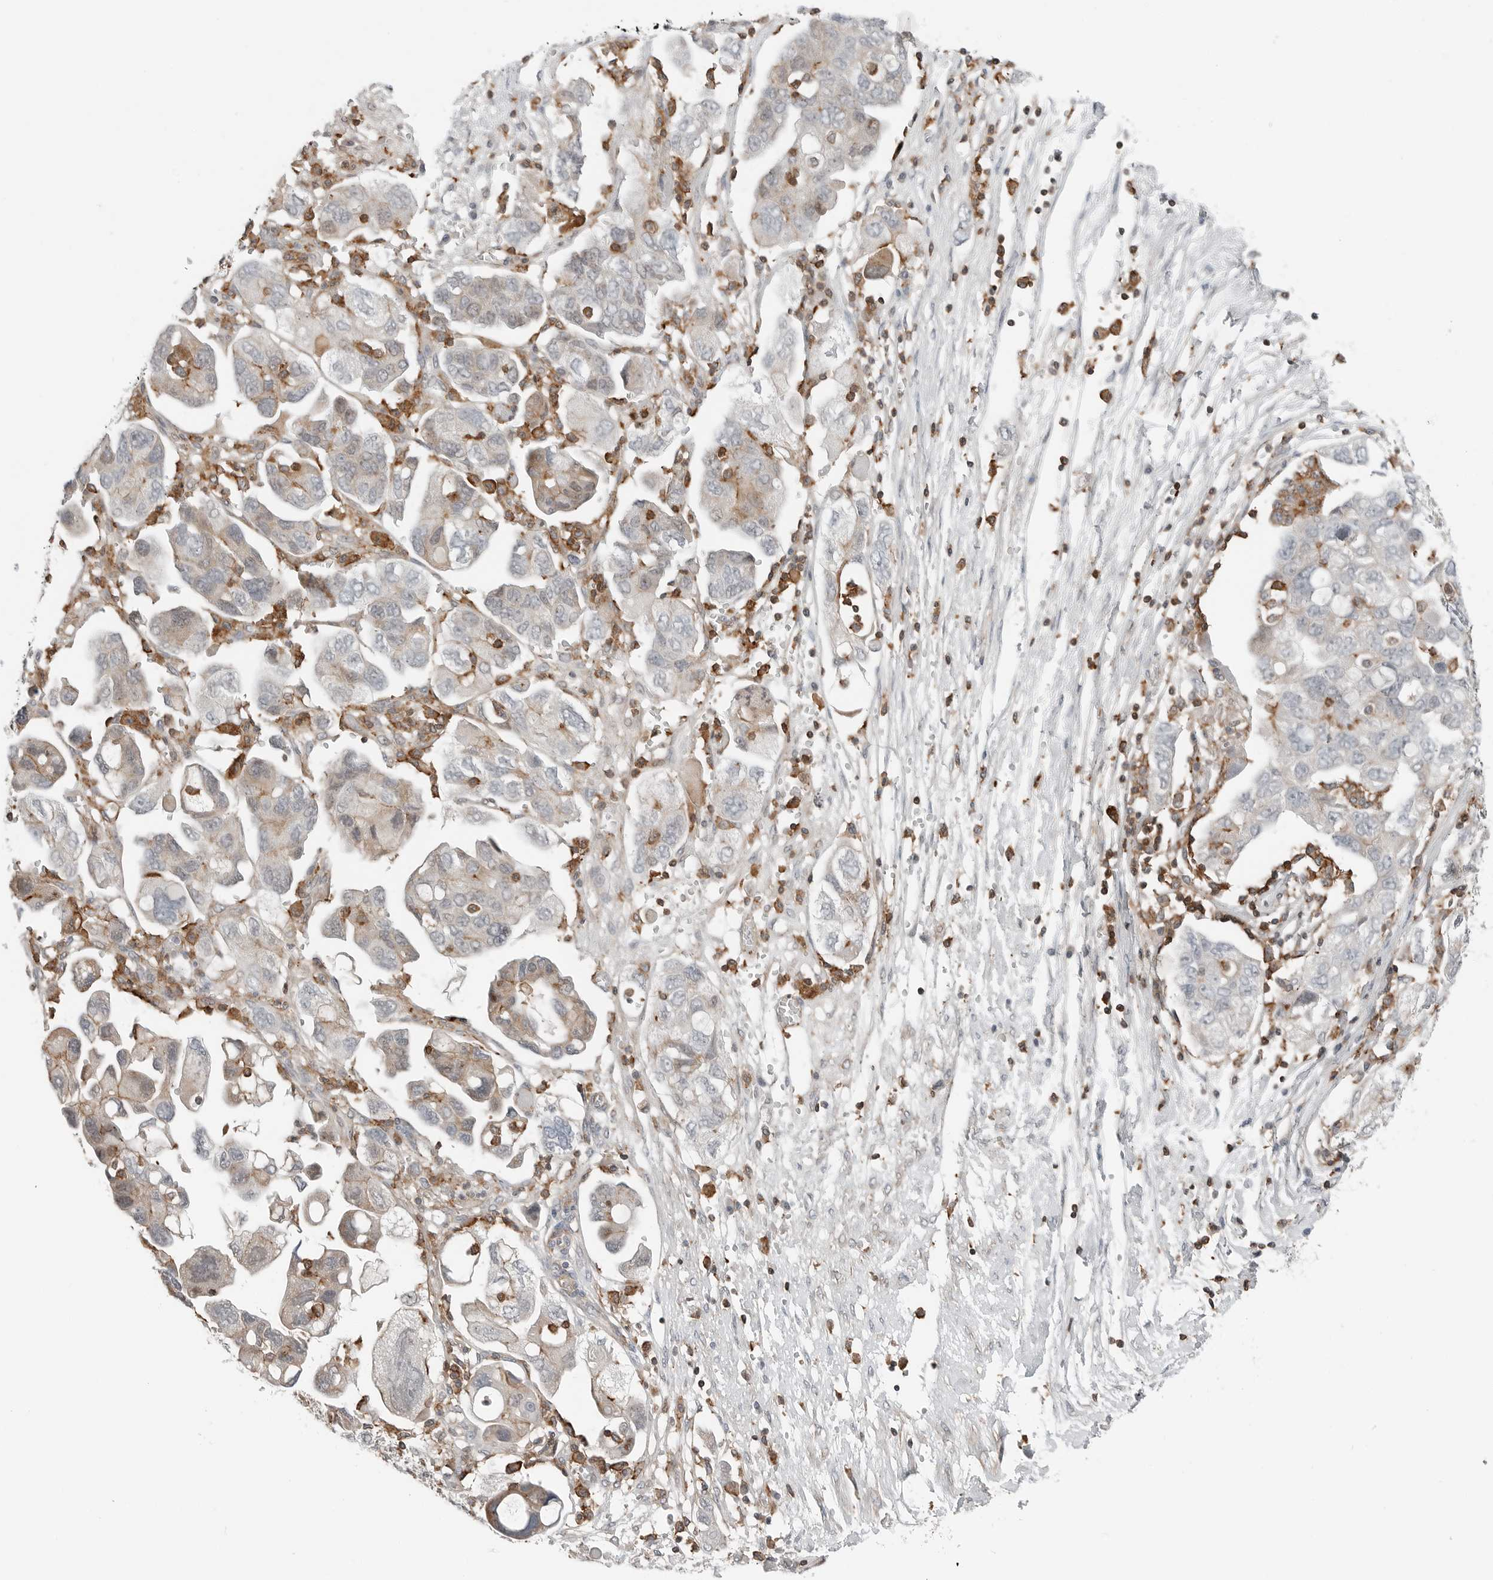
{"staining": {"intensity": "weak", "quantity": "25%-75%", "location": "cytoplasmic/membranous"}, "tissue": "ovarian cancer", "cell_type": "Tumor cells", "image_type": "cancer", "snomed": [{"axis": "morphology", "description": "Carcinoma, NOS"}, {"axis": "morphology", "description": "Cystadenocarcinoma, serous, NOS"}, {"axis": "topography", "description": "Ovary"}], "caption": "A brown stain shows weak cytoplasmic/membranous positivity of a protein in ovarian carcinoma tumor cells. (DAB IHC with brightfield microscopy, high magnification).", "gene": "LEFTY2", "patient": {"sex": "female", "age": 69}}